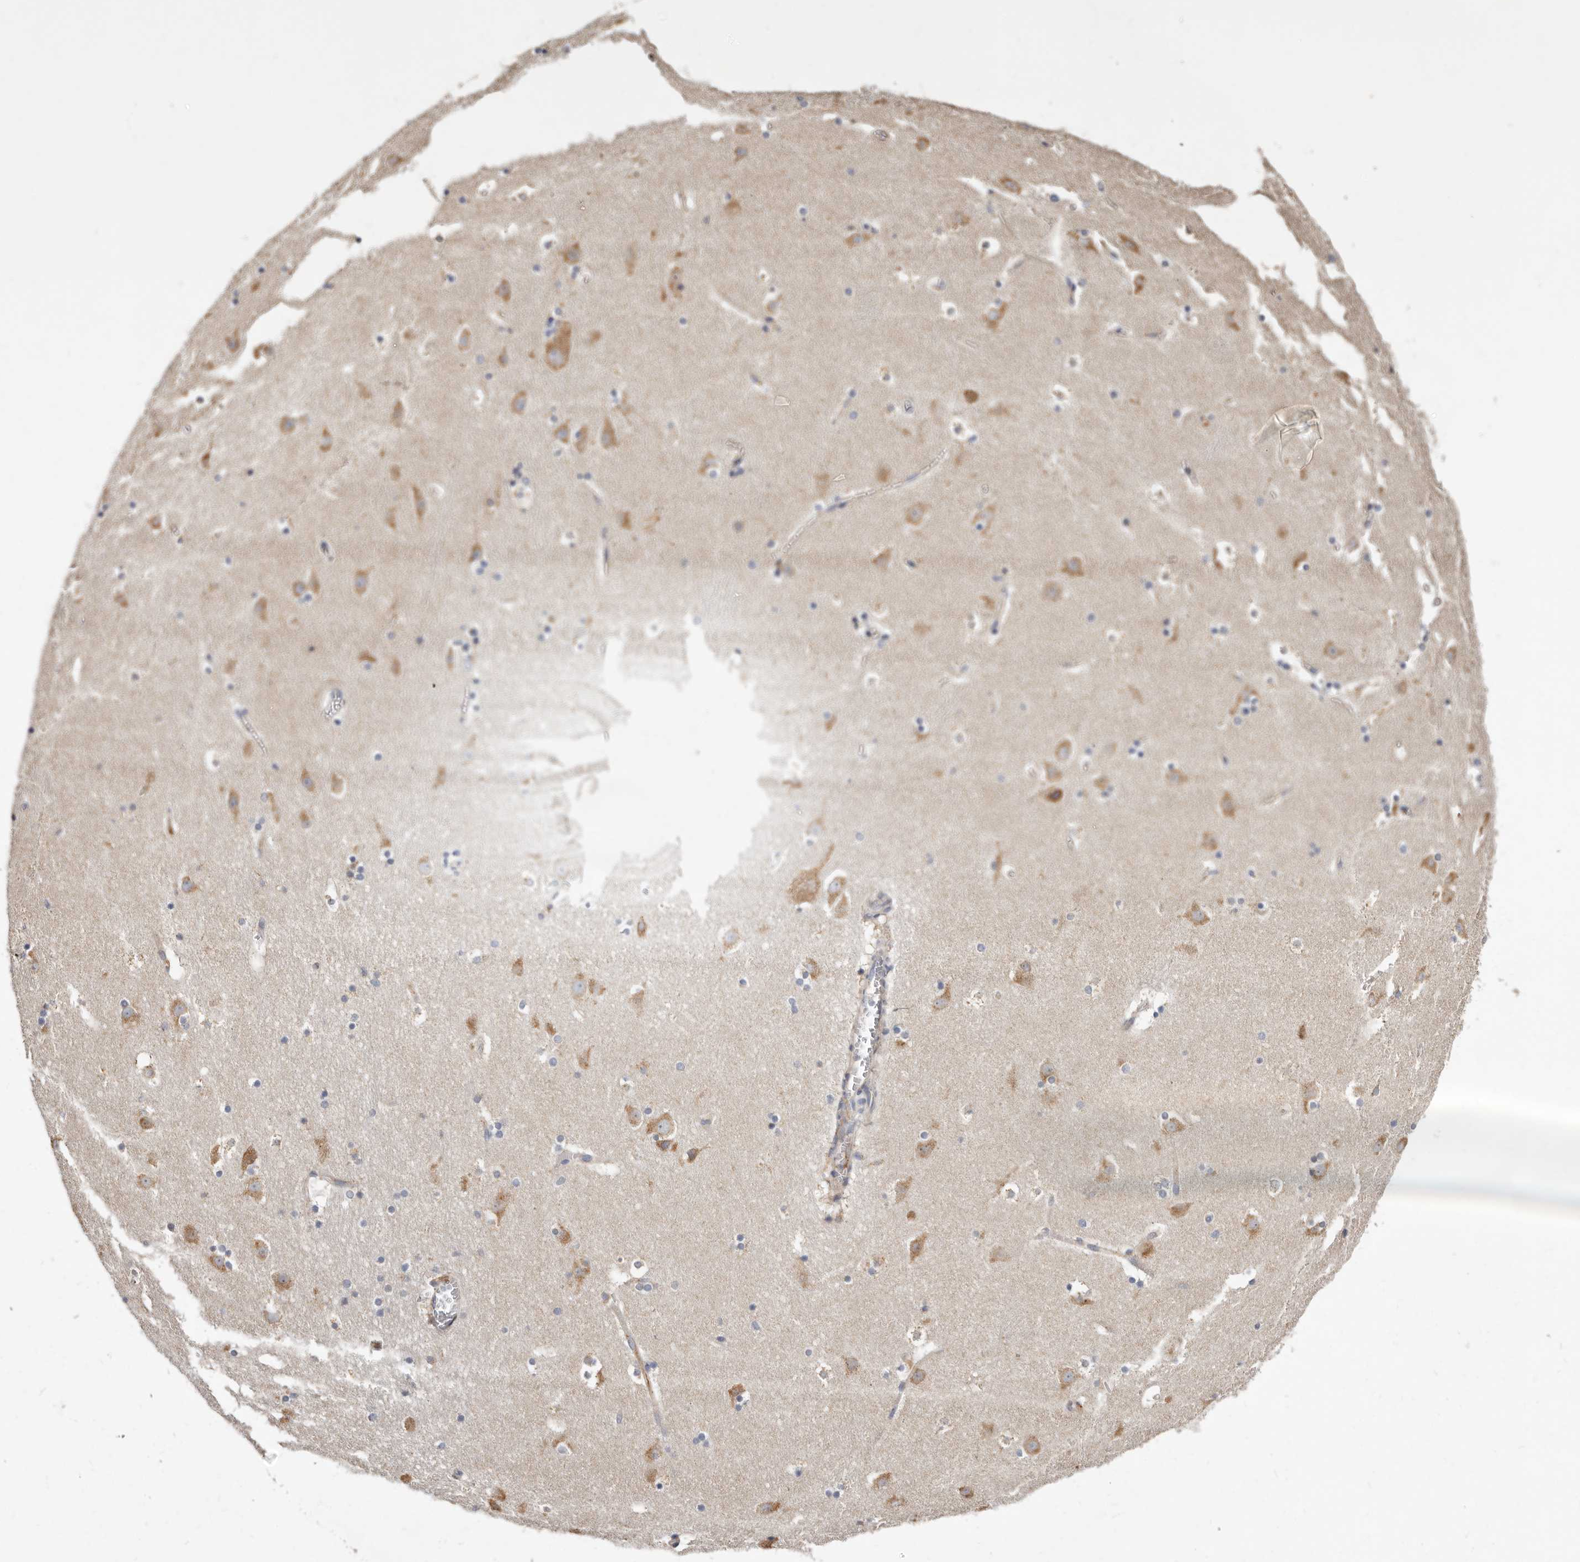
{"staining": {"intensity": "moderate", "quantity": "25%-75%", "location": "cytoplasmic/membranous"}, "tissue": "caudate", "cell_type": "Glial cells", "image_type": "normal", "snomed": [{"axis": "morphology", "description": "Normal tissue, NOS"}, {"axis": "topography", "description": "Lateral ventricle wall"}], "caption": "Protein expression analysis of unremarkable human caudate reveals moderate cytoplasmic/membranous staining in approximately 25%-75% of glial cells. (brown staining indicates protein expression, while blue staining denotes nuclei).", "gene": "ASIC5", "patient": {"sex": "male", "age": 45}}